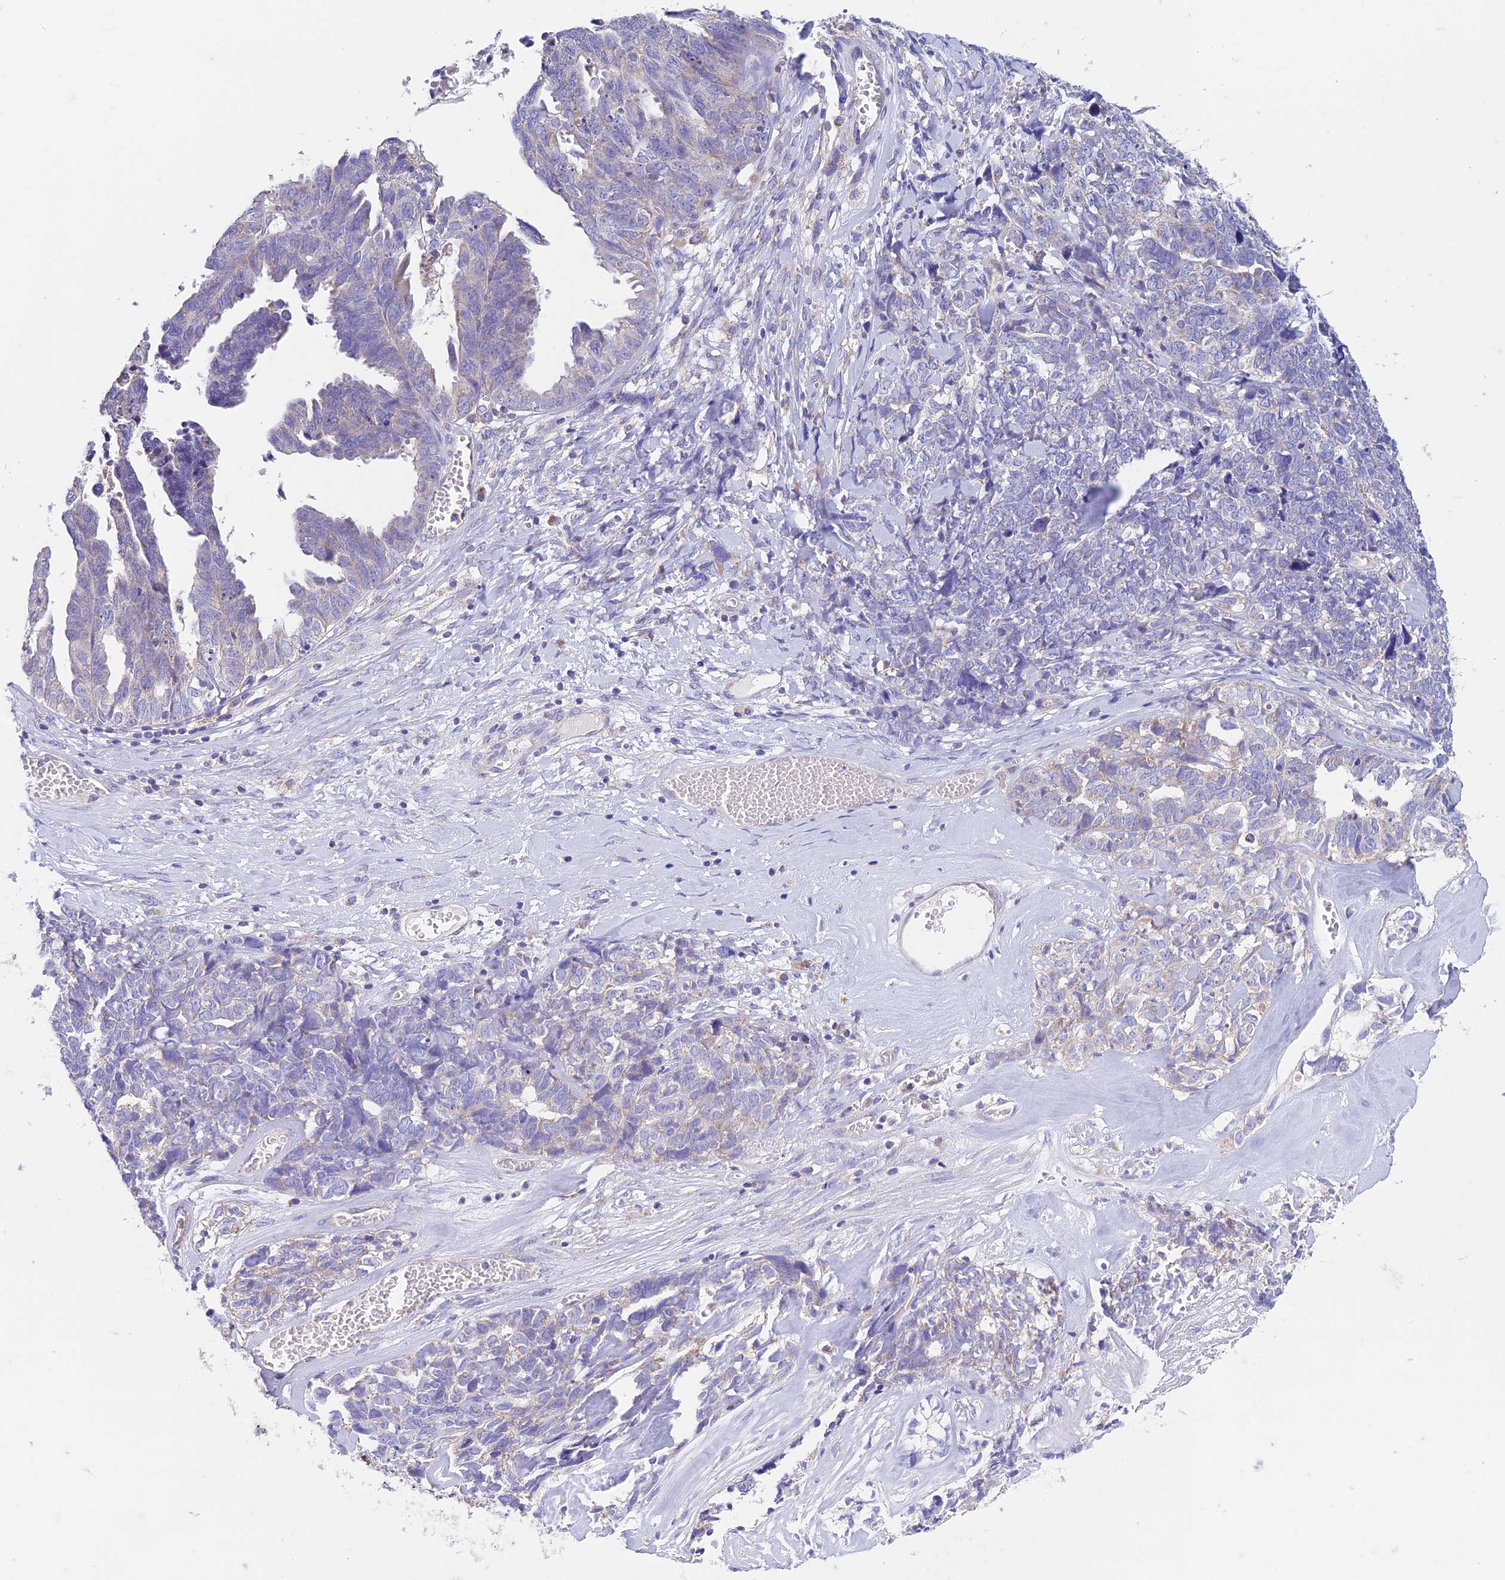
{"staining": {"intensity": "moderate", "quantity": "25%-75%", "location": "cytoplasmic/membranous"}, "tissue": "ovarian cancer", "cell_type": "Tumor cells", "image_type": "cancer", "snomed": [{"axis": "morphology", "description": "Cystadenocarcinoma, serous, NOS"}, {"axis": "topography", "description": "Ovary"}], "caption": "Tumor cells exhibit medium levels of moderate cytoplasmic/membranous positivity in about 25%-75% of cells in human serous cystadenocarcinoma (ovarian). (DAB (3,3'-diaminobenzidine) IHC, brown staining for protein, blue staining for nuclei).", "gene": "ZNF181", "patient": {"sex": "female", "age": 79}}